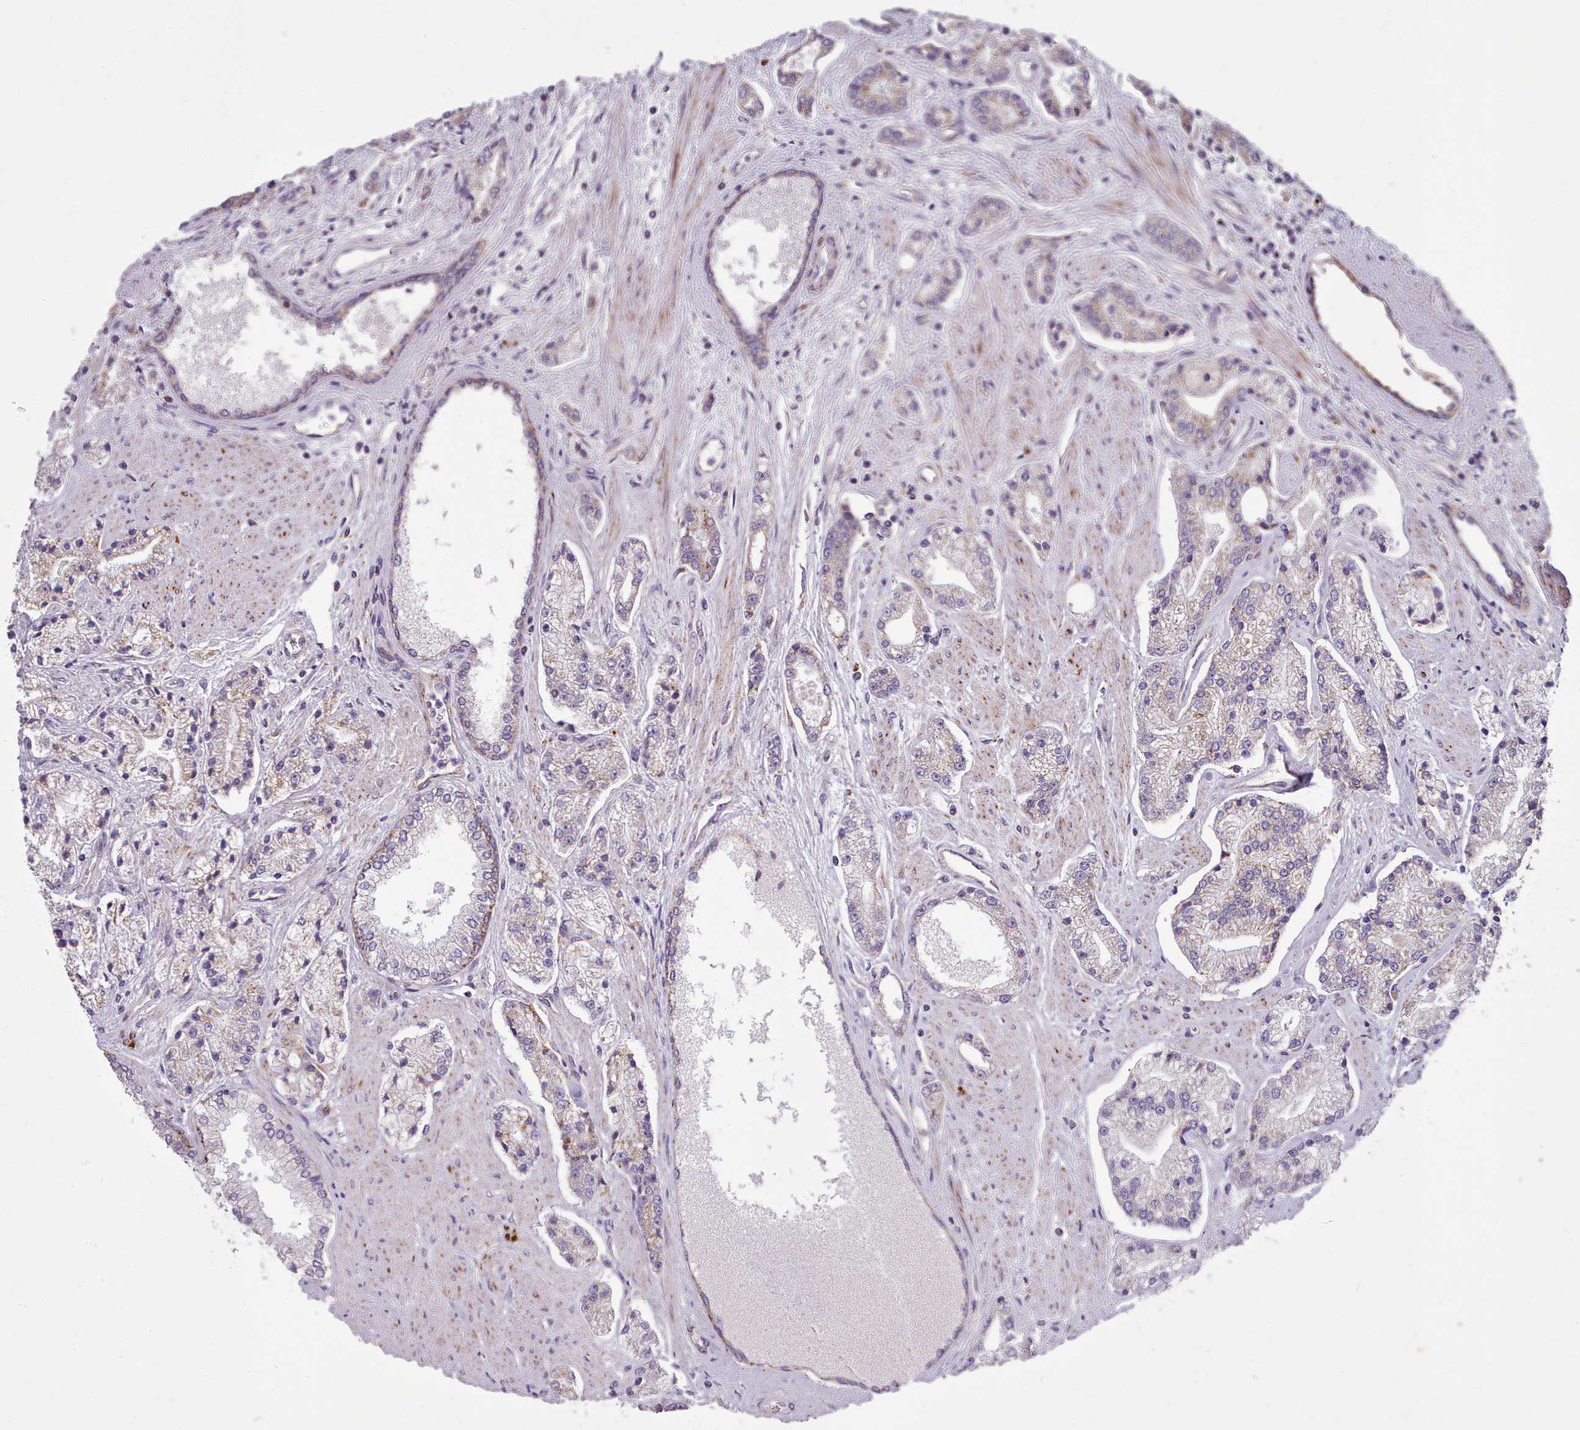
{"staining": {"intensity": "weak", "quantity": "<25%", "location": "cytoplasmic/membranous"}, "tissue": "prostate cancer", "cell_type": "Tumor cells", "image_type": "cancer", "snomed": [{"axis": "morphology", "description": "Adenocarcinoma, High grade"}, {"axis": "topography", "description": "Prostate"}], "caption": "Protein analysis of prostate cancer exhibits no significant positivity in tumor cells. (DAB immunohistochemistry visualized using brightfield microscopy, high magnification).", "gene": "FKBP10", "patient": {"sex": "male", "age": 67}}